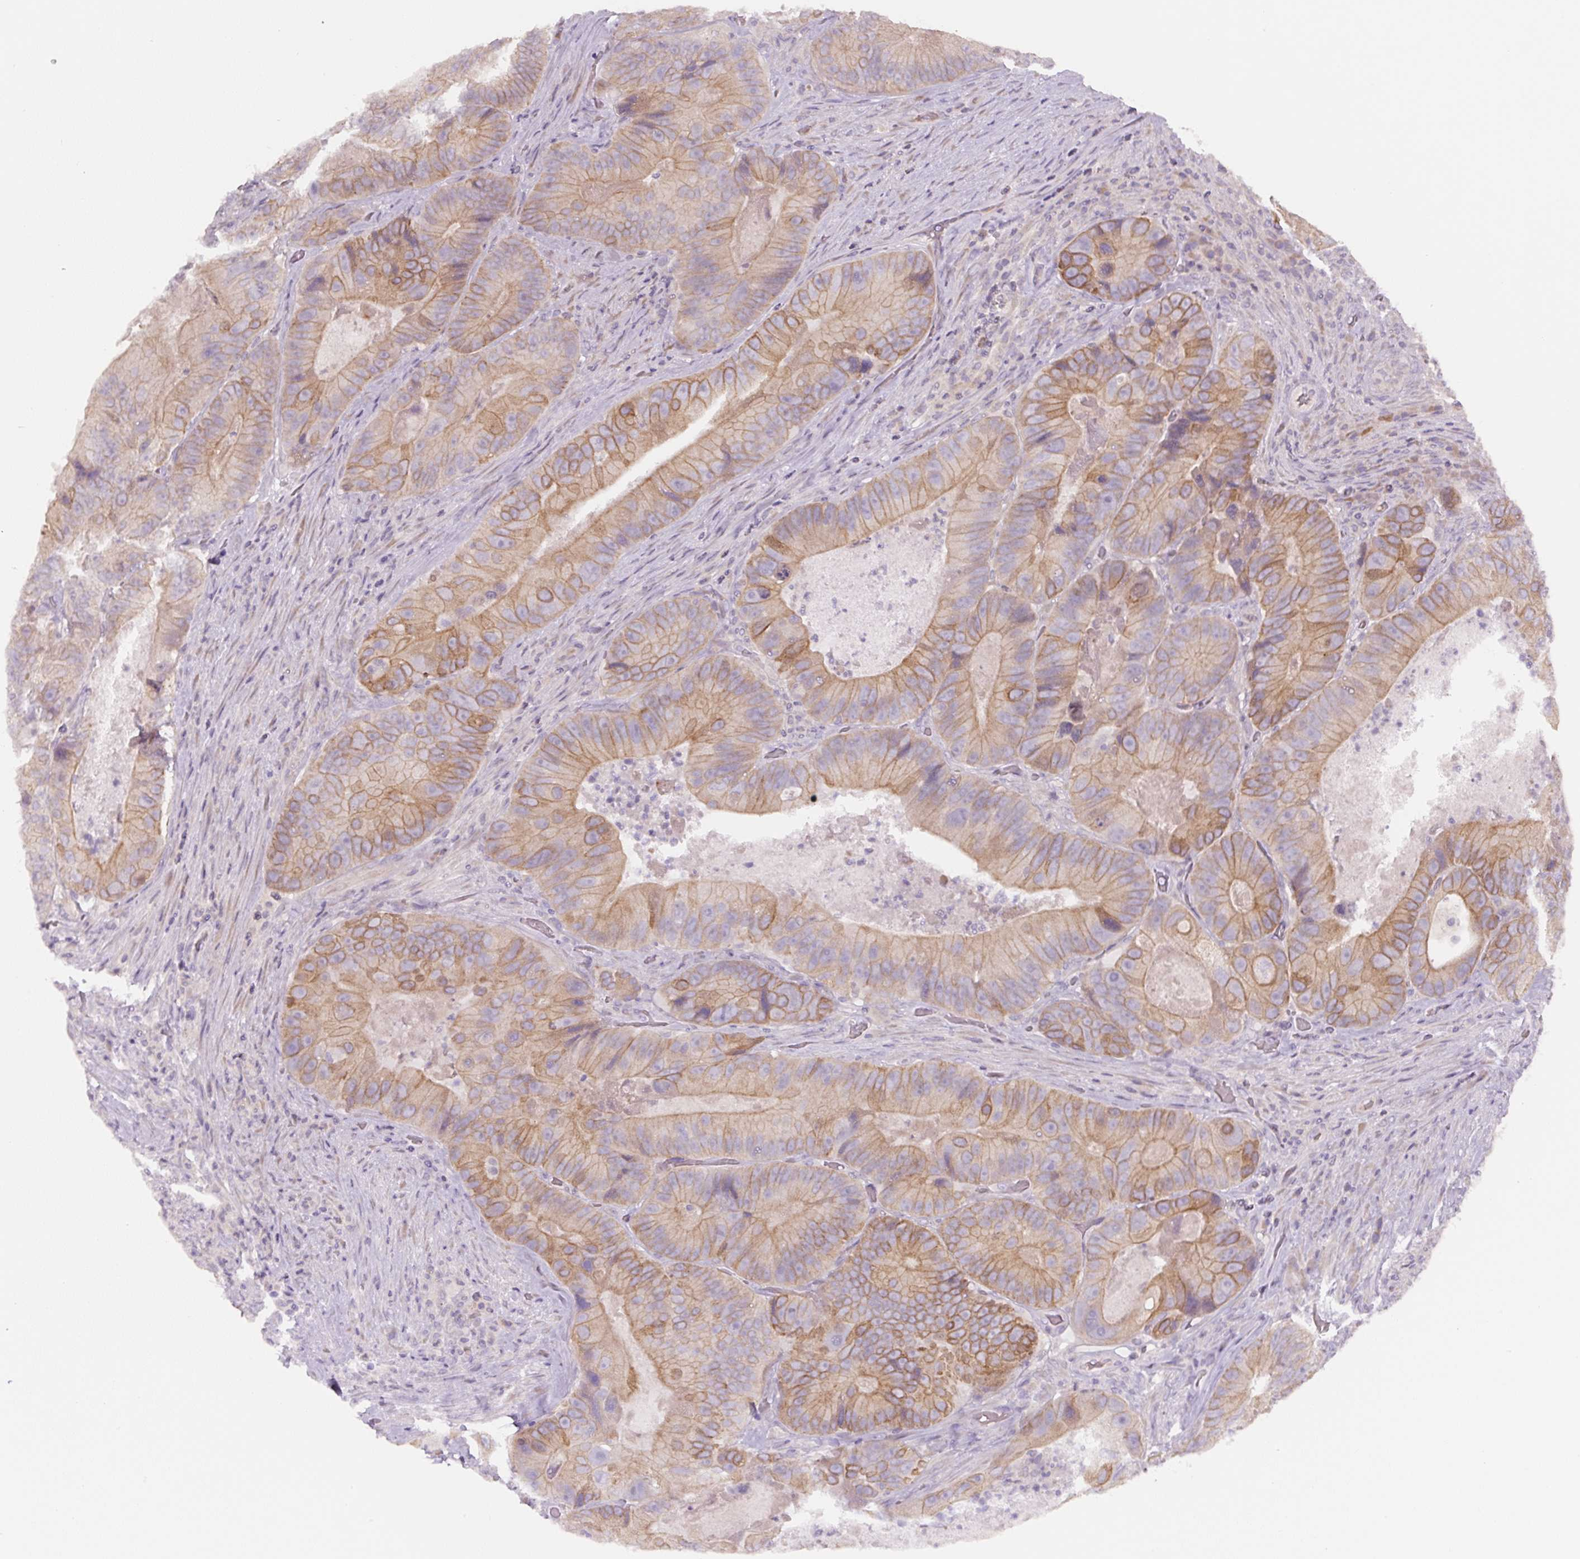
{"staining": {"intensity": "moderate", "quantity": ">75%", "location": "cytoplasmic/membranous"}, "tissue": "colorectal cancer", "cell_type": "Tumor cells", "image_type": "cancer", "snomed": [{"axis": "morphology", "description": "Adenocarcinoma, NOS"}, {"axis": "topography", "description": "Colon"}], "caption": "Colorectal adenocarcinoma stained with a brown dye shows moderate cytoplasmic/membranous positive staining in approximately >75% of tumor cells.", "gene": "YIF1B", "patient": {"sex": "female", "age": 86}}